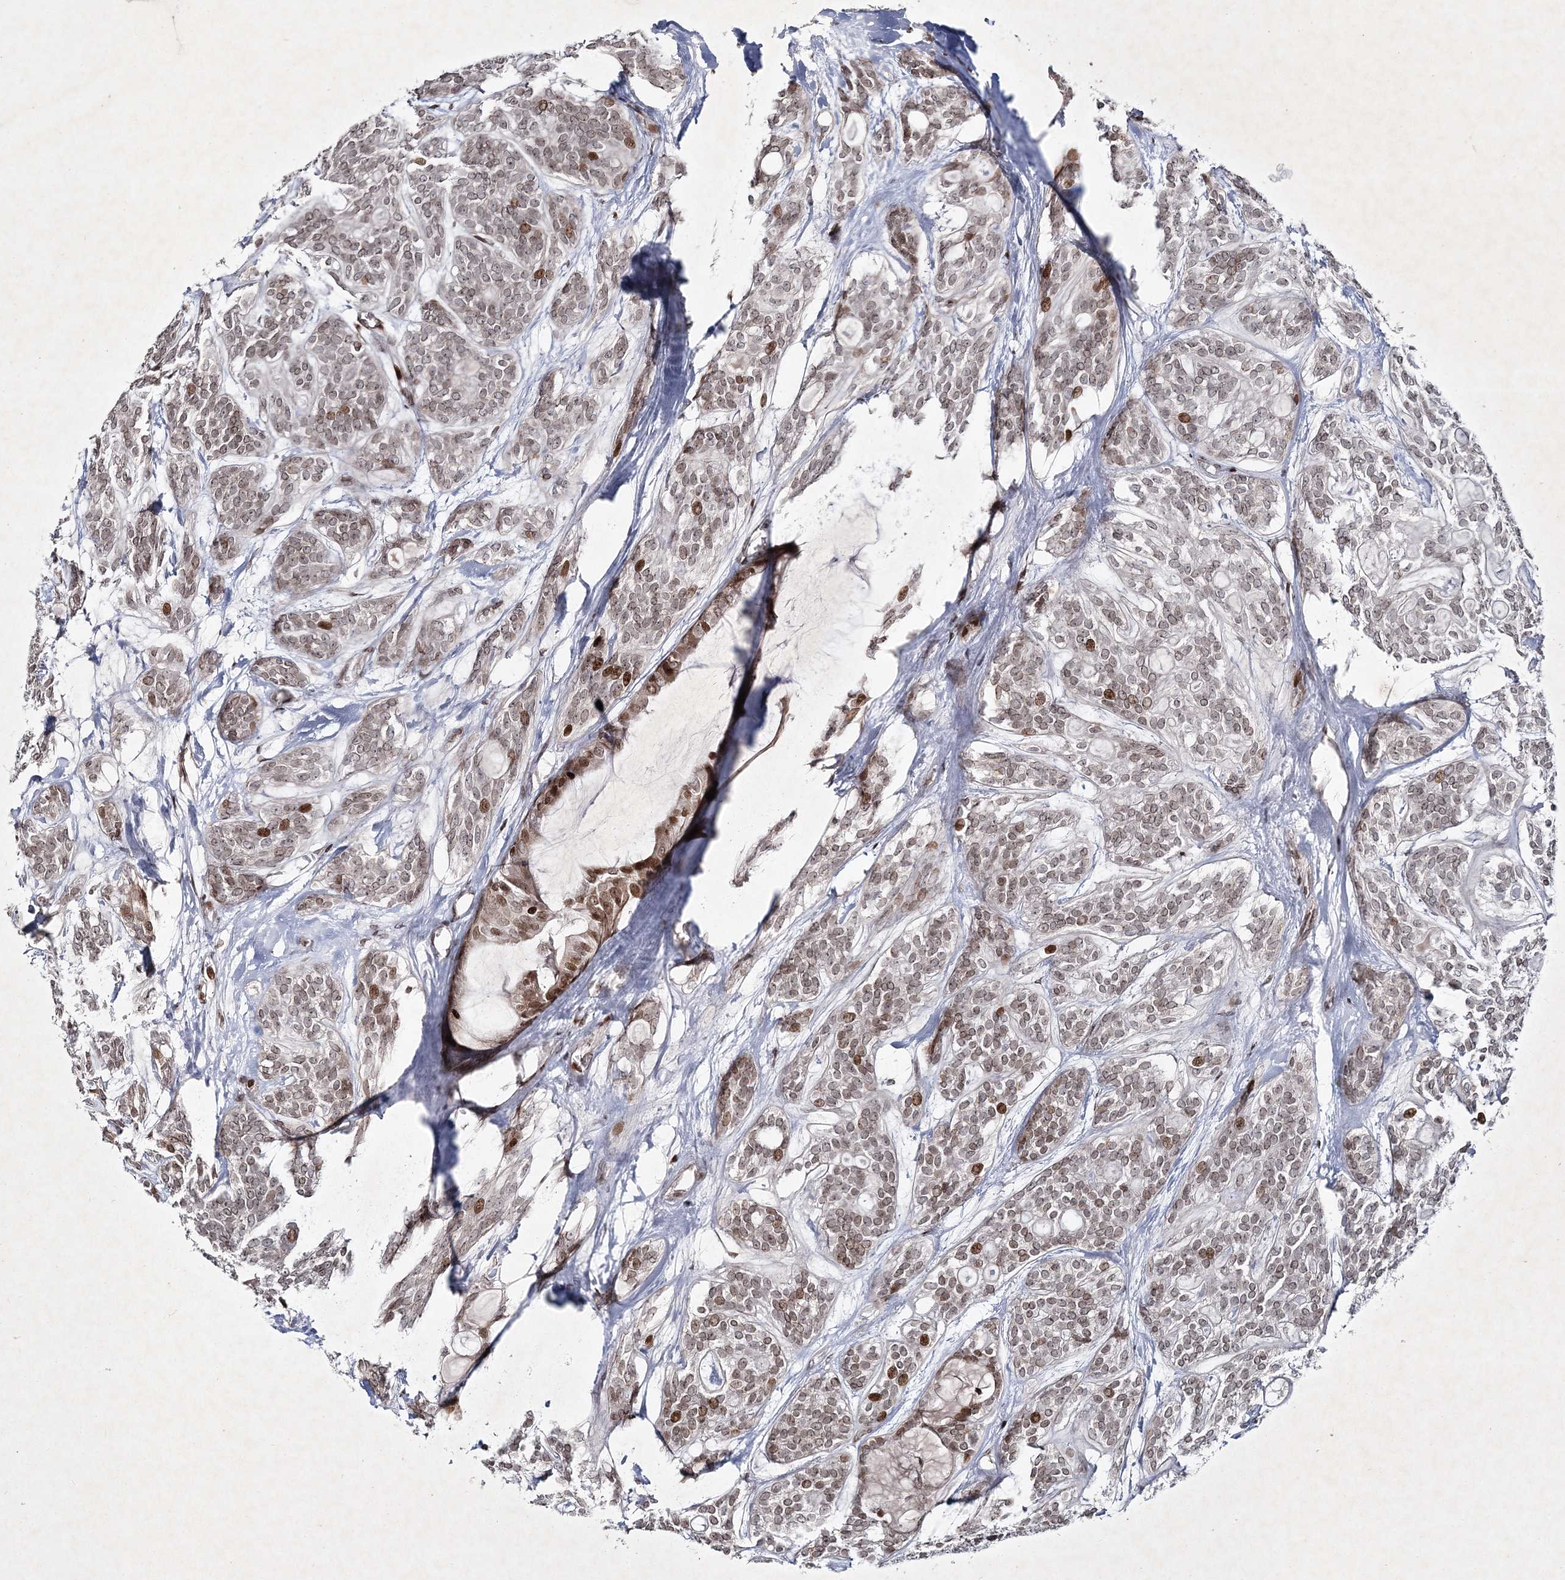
{"staining": {"intensity": "moderate", "quantity": "<25%", "location": "nuclear"}, "tissue": "head and neck cancer", "cell_type": "Tumor cells", "image_type": "cancer", "snomed": [{"axis": "morphology", "description": "Adenocarcinoma, NOS"}, {"axis": "topography", "description": "Head-Neck"}], "caption": "Brown immunohistochemical staining in head and neck cancer exhibits moderate nuclear staining in about <25% of tumor cells. The staining was performed using DAB (3,3'-diaminobenzidine) to visualize the protein expression in brown, while the nuclei were stained in blue with hematoxylin (Magnification: 20x).", "gene": "SMIM29", "patient": {"sex": "male", "age": 66}}